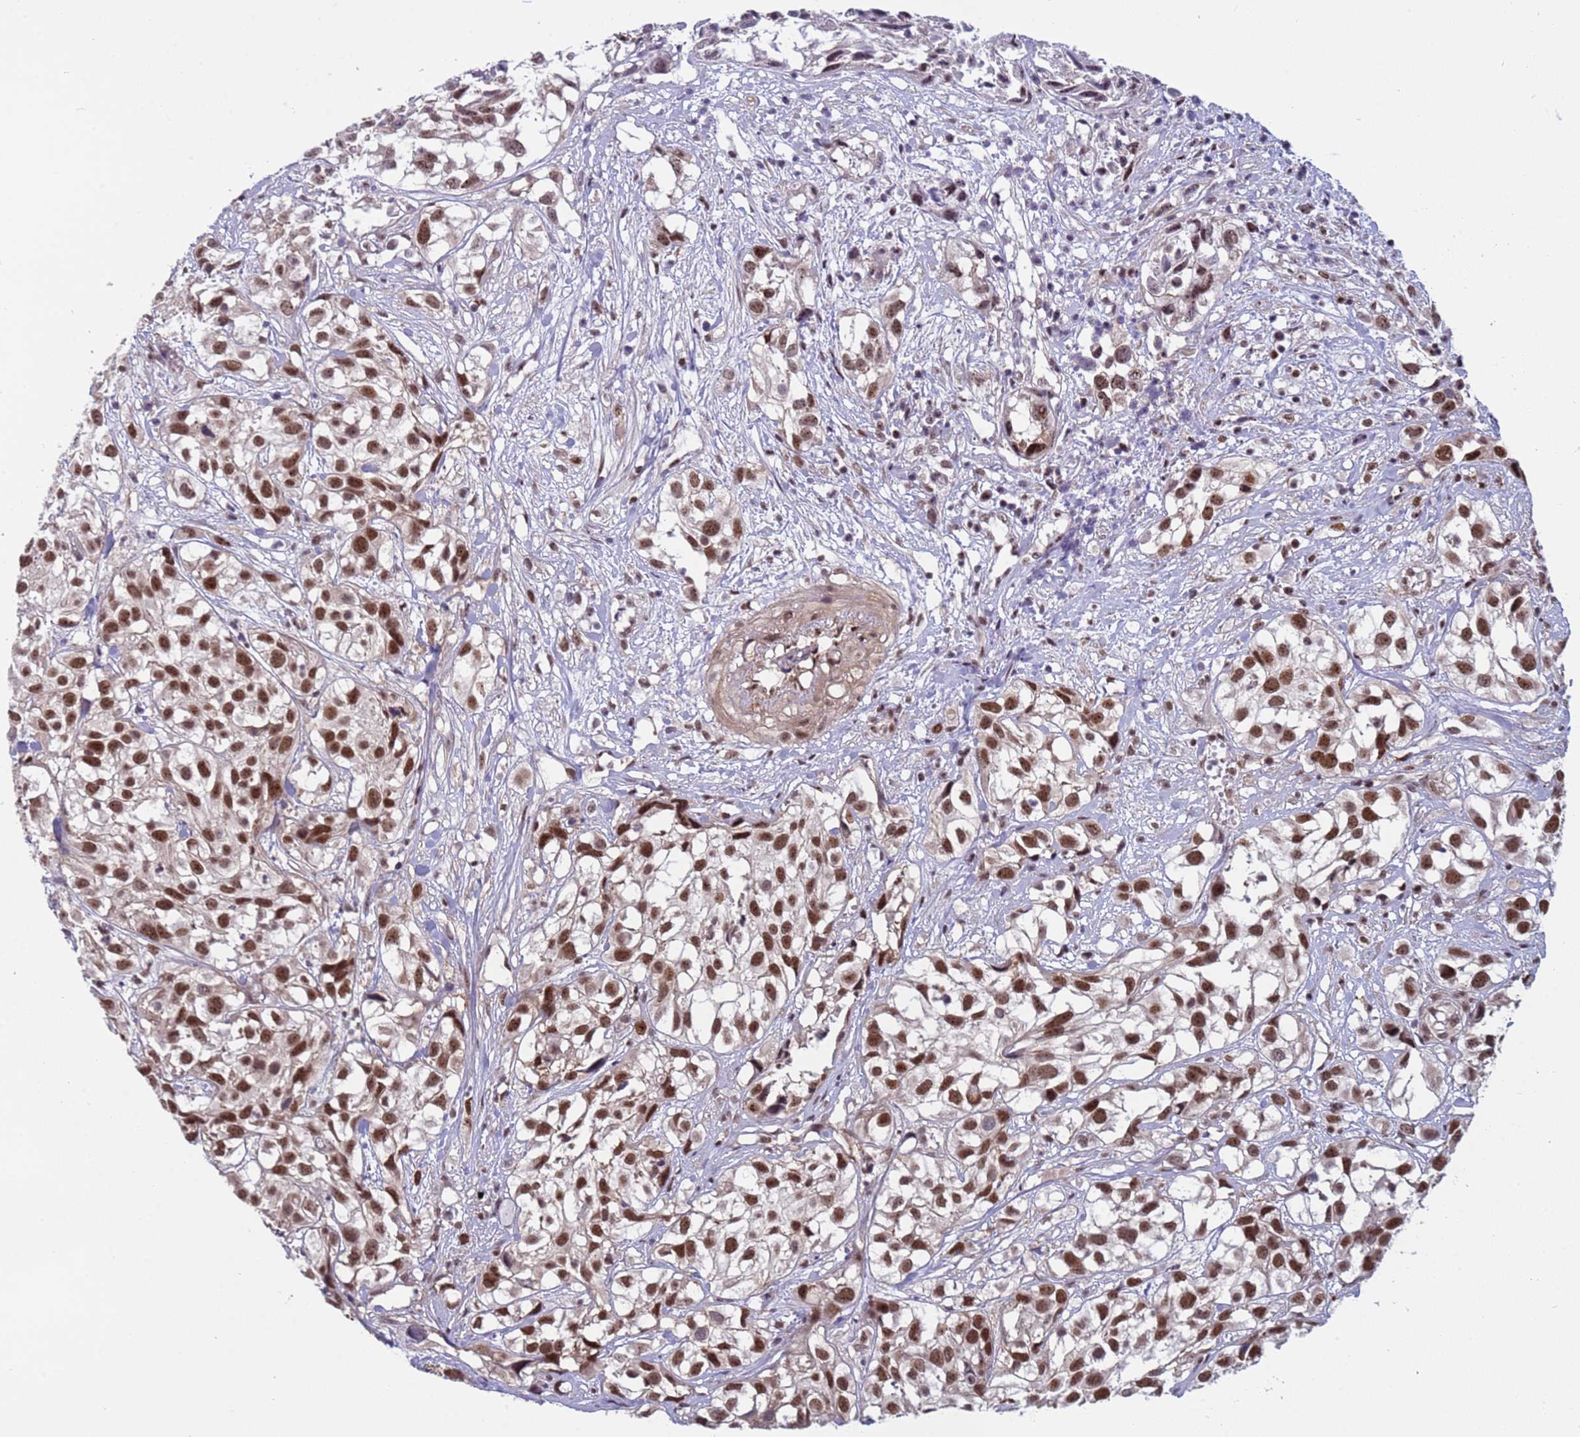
{"staining": {"intensity": "strong", "quantity": ">75%", "location": "nuclear"}, "tissue": "urothelial cancer", "cell_type": "Tumor cells", "image_type": "cancer", "snomed": [{"axis": "morphology", "description": "Urothelial carcinoma, High grade"}, {"axis": "topography", "description": "Urinary bladder"}], "caption": "IHC (DAB (3,3'-diaminobenzidine)) staining of human urothelial cancer shows strong nuclear protein expression in about >75% of tumor cells.", "gene": "NSL1", "patient": {"sex": "male", "age": 56}}